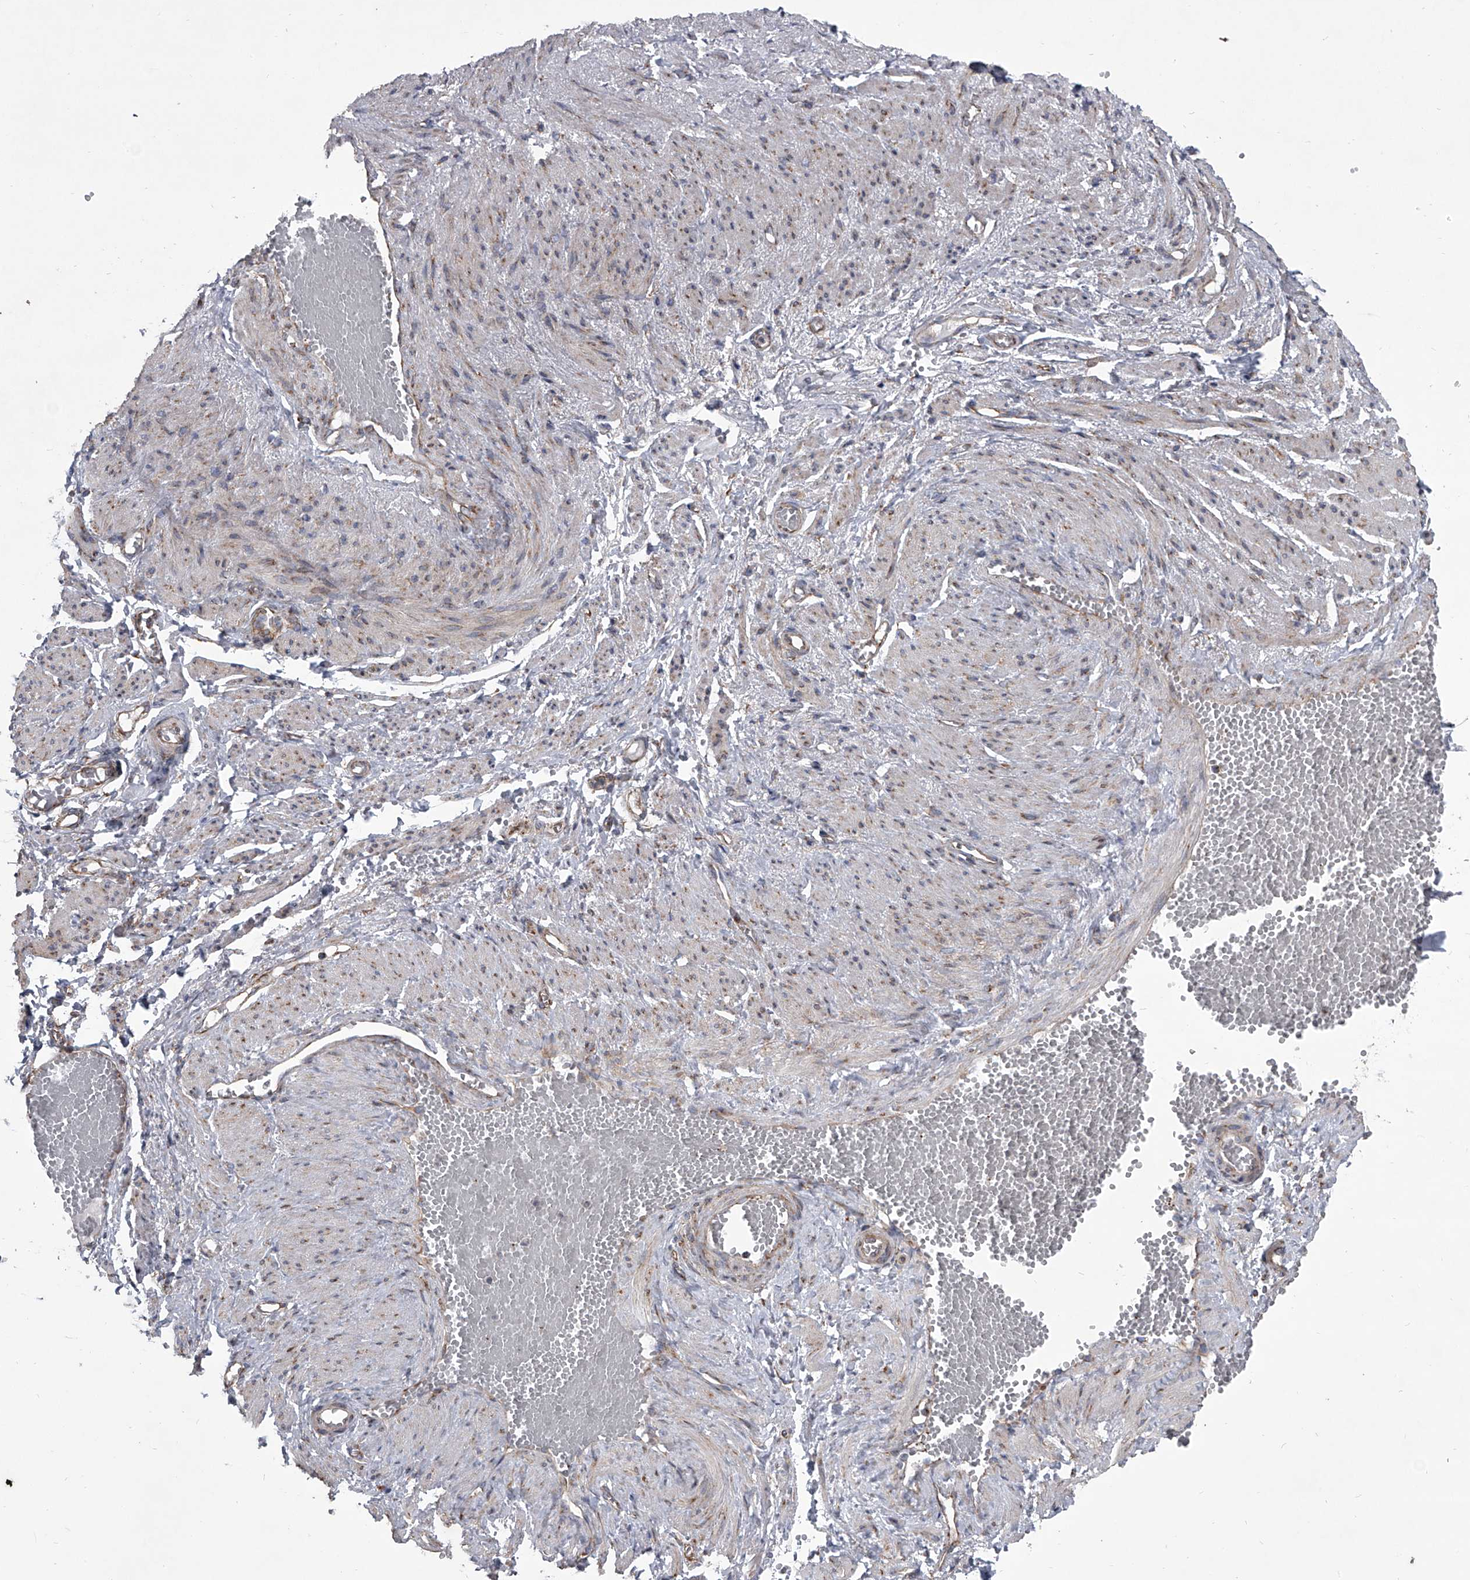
{"staining": {"intensity": "moderate", "quantity": ">75%", "location": "cytoplasmic/membranous"}, "tissue": "adipose tissue", "cell_type": "Adipocytes", "image_type": "normal", "snomed": [{"axis": "morphology", "description": "Normal tissue, NOS"}, {"axis": "topography", "description": "Smooth muscle"}, {"axis": "topography", "description": "Peripheral nerve tissue"}], "caption": "Moderate cytoplasmic/membranous protein expression is identified in approximately >75% of adipocytes in adipose tissue. The protein is stained brown, and the nuclei are stained in blue (DAB (3,3'-diaminobenzidine) IHC with brightfield microscopy, high magnification).", "gene": "ZC3H15", "patient": {"sex": "female", "age": 39}}